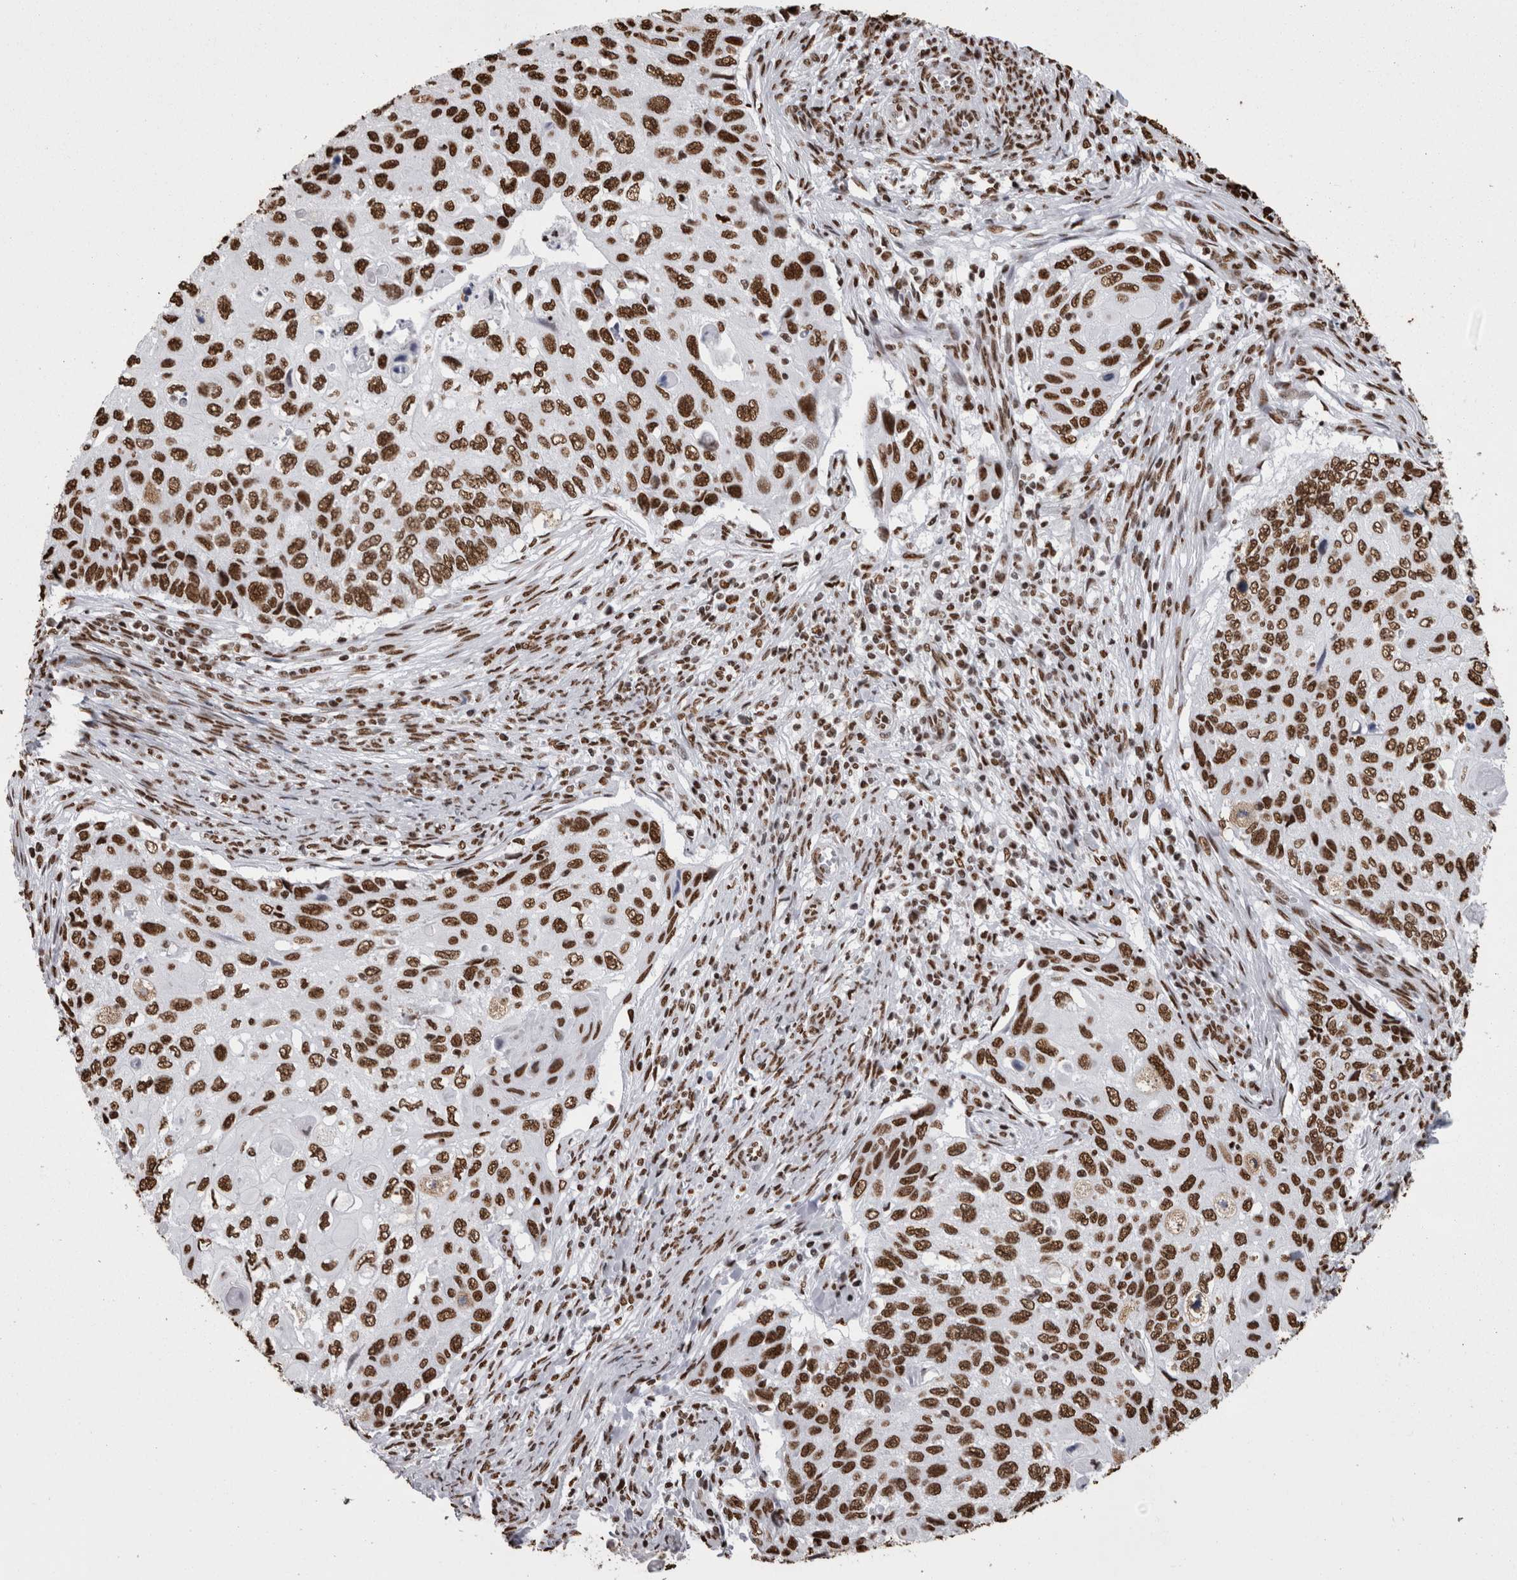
{"staining": {"intensity": "strong", "quantity": ">75%", "location": "nuclear"}, "tissue": "cervical cancer", "cell_type": "Tumor cells", "image_type": "cancer", "snomed": [{"axis": "morphology", "description": "Squamous cell carcinoma, NOS"}, {"axis": "topography", "description": "Cervix"}], "caption": "Immunohistochemistry staining of cervical cancer (squamous cell carcinoma), which reveals high levels of strong nuclear positivity in approximately >75% of tumor cells indicating strong nuclear protein staining. The staining was performed using DAB (3,3'-diaminobenzidine) (brown) for protein detection and nuclei were counterstained in hematoxylin (blue).", "gene": "HNRNPM", "patient": {"sex": "female", "age": 70}}